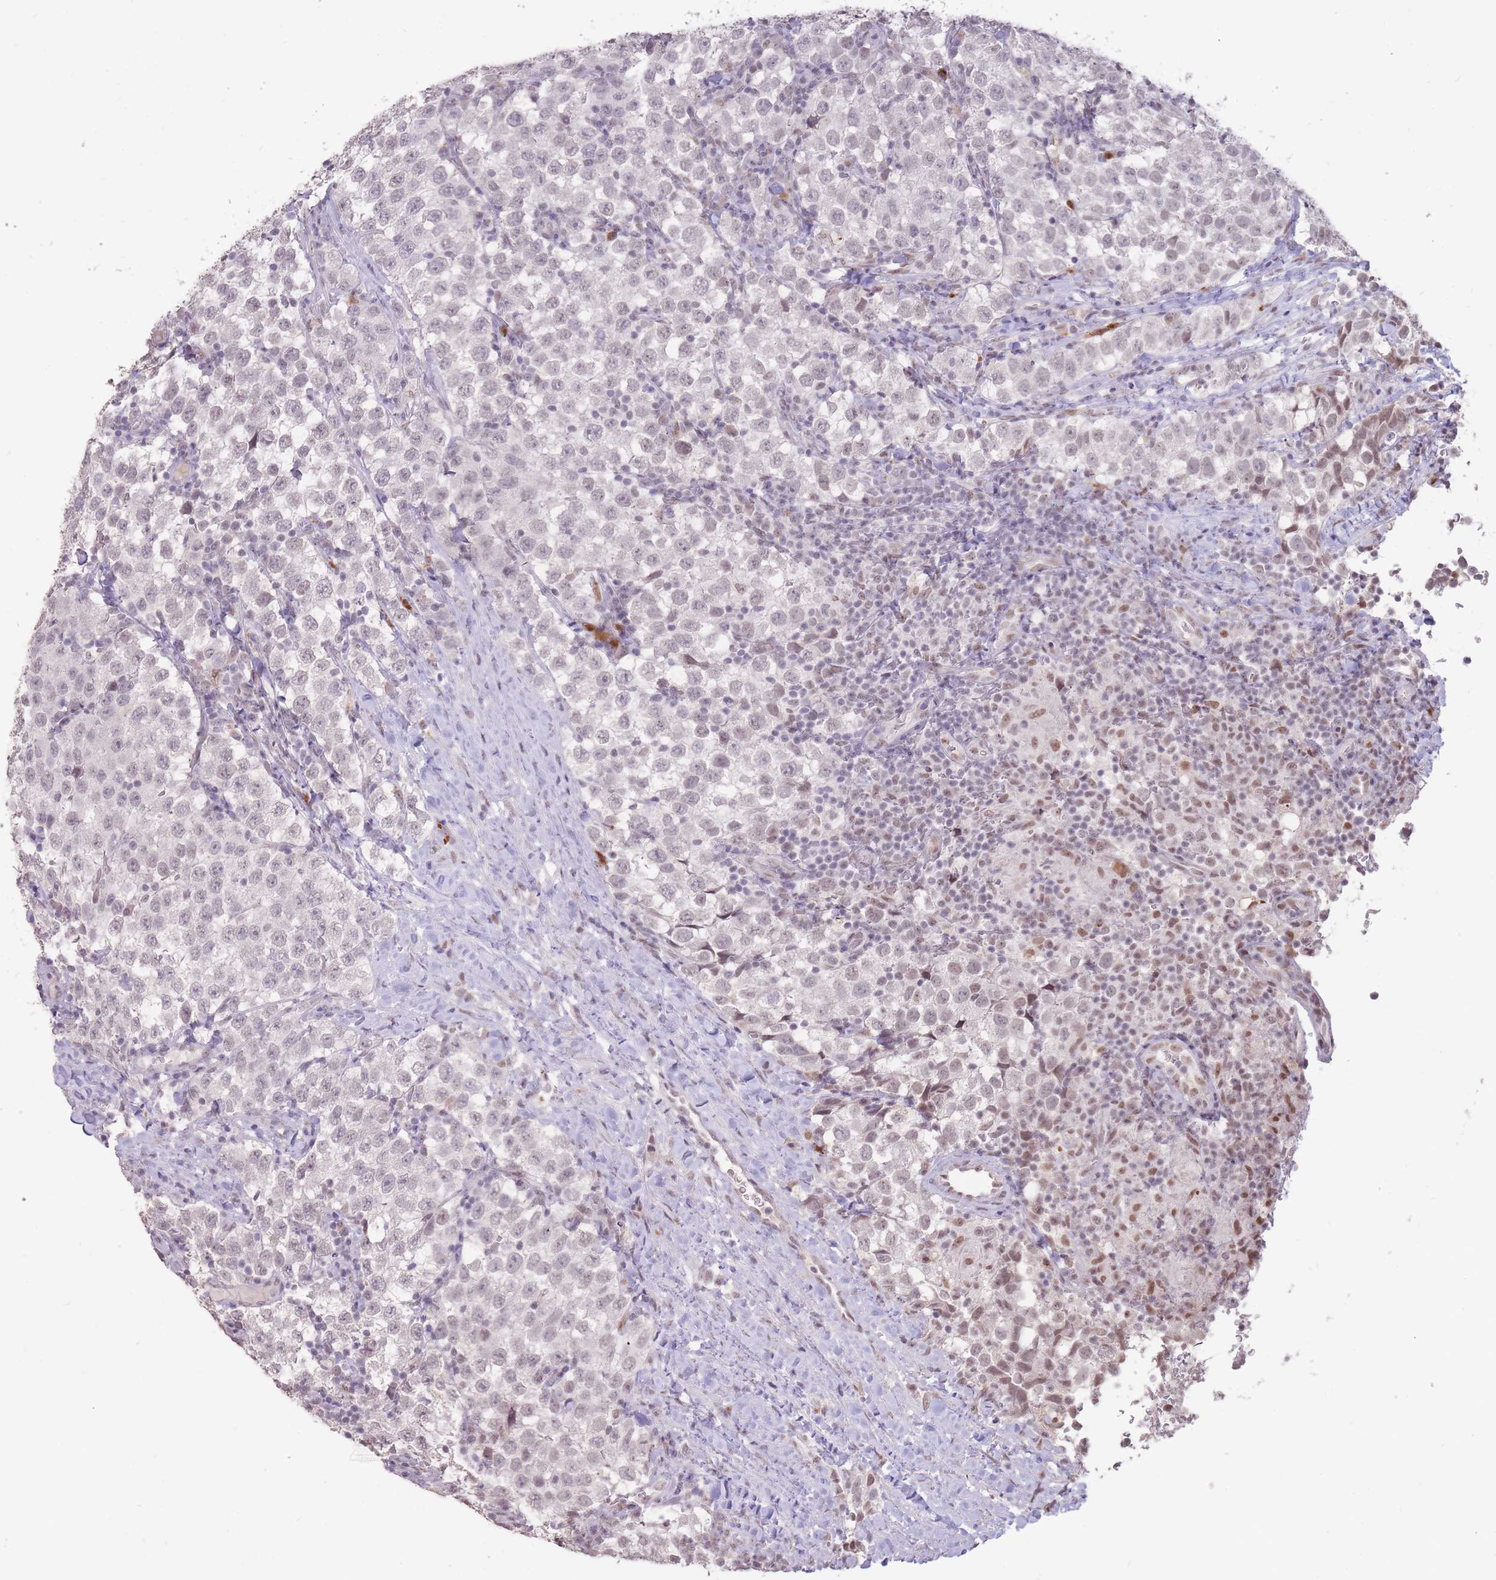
{"staining": {"intensity": "negative", "quantity": "none", "location": "none"}, "tissue": "testis cancer", "cell_type": "Tumor cells", "image_type": "cancer", "snomed": [{"axis": "morphology", "description": "Seminoma, NOS"}, {"axis": "topography", "description": "Testis"}], "caption": "IHC histopathology image of testis seminoma stained for a protein (brown), which displays no expression in tumor cells.", "gene": "HNRNPUL1", "patient": {"sex": "male", "age": 34}}